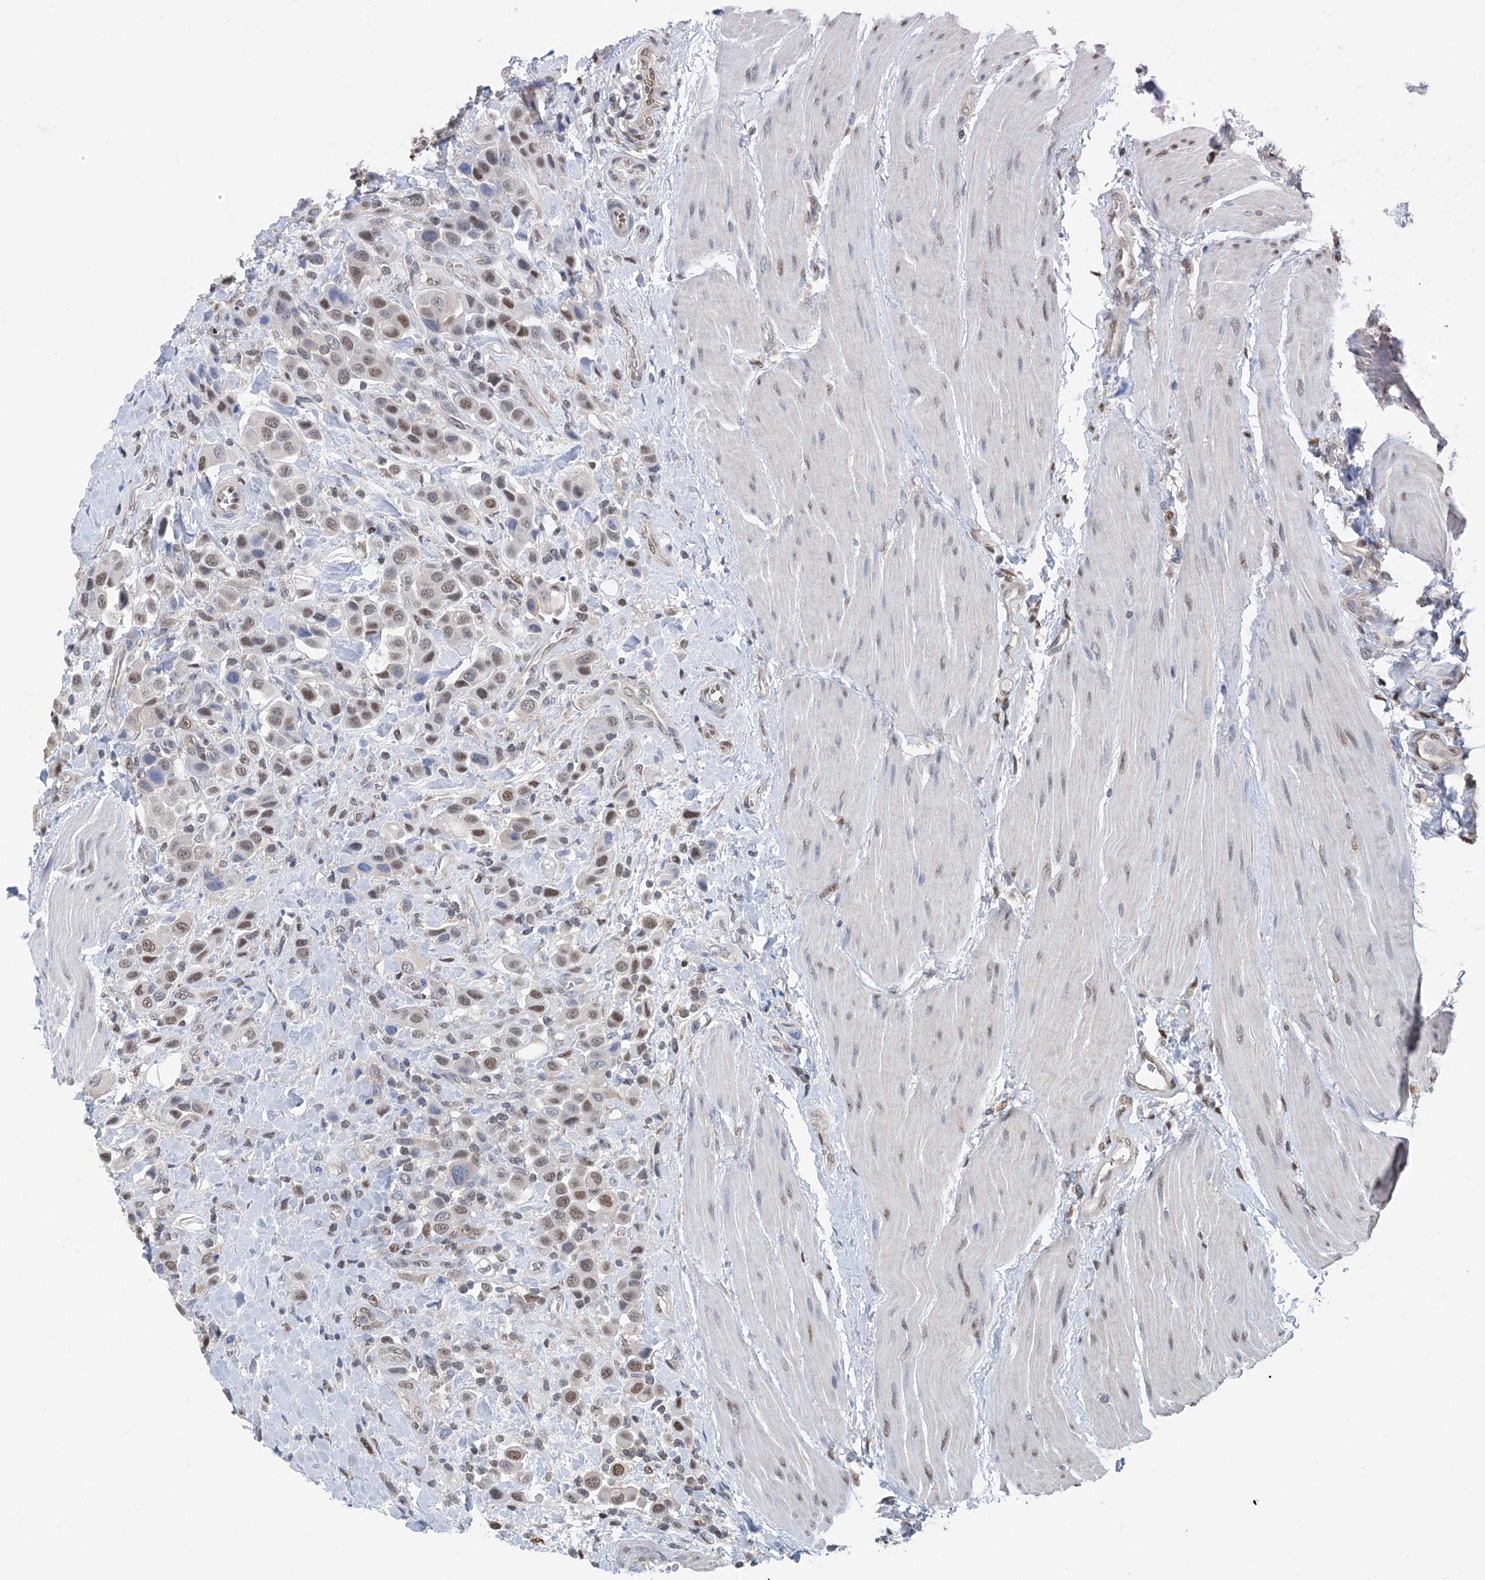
{"staining": {"intensity": "moderate", "quantity": ">75%", "location": "nuclear"}, "tissue": "urothelial cancer", "cell_type": "Tumor cells", "image_type": "cancer", "snomed": [{"axis": "morphology", "description": "Urothelial carcinoma, High grade"}, {"axis": "topography", "description": "Urinary bladder"}], "caption": "Approximately >75% of tumor cells in human urothelial carcinoma (high-grade) display moderate nuclear protein positivity as visualized by brown immunohistochemical staining.", "gene": "HIKESHI", "patient": {"sex": "male", "age": 50}}